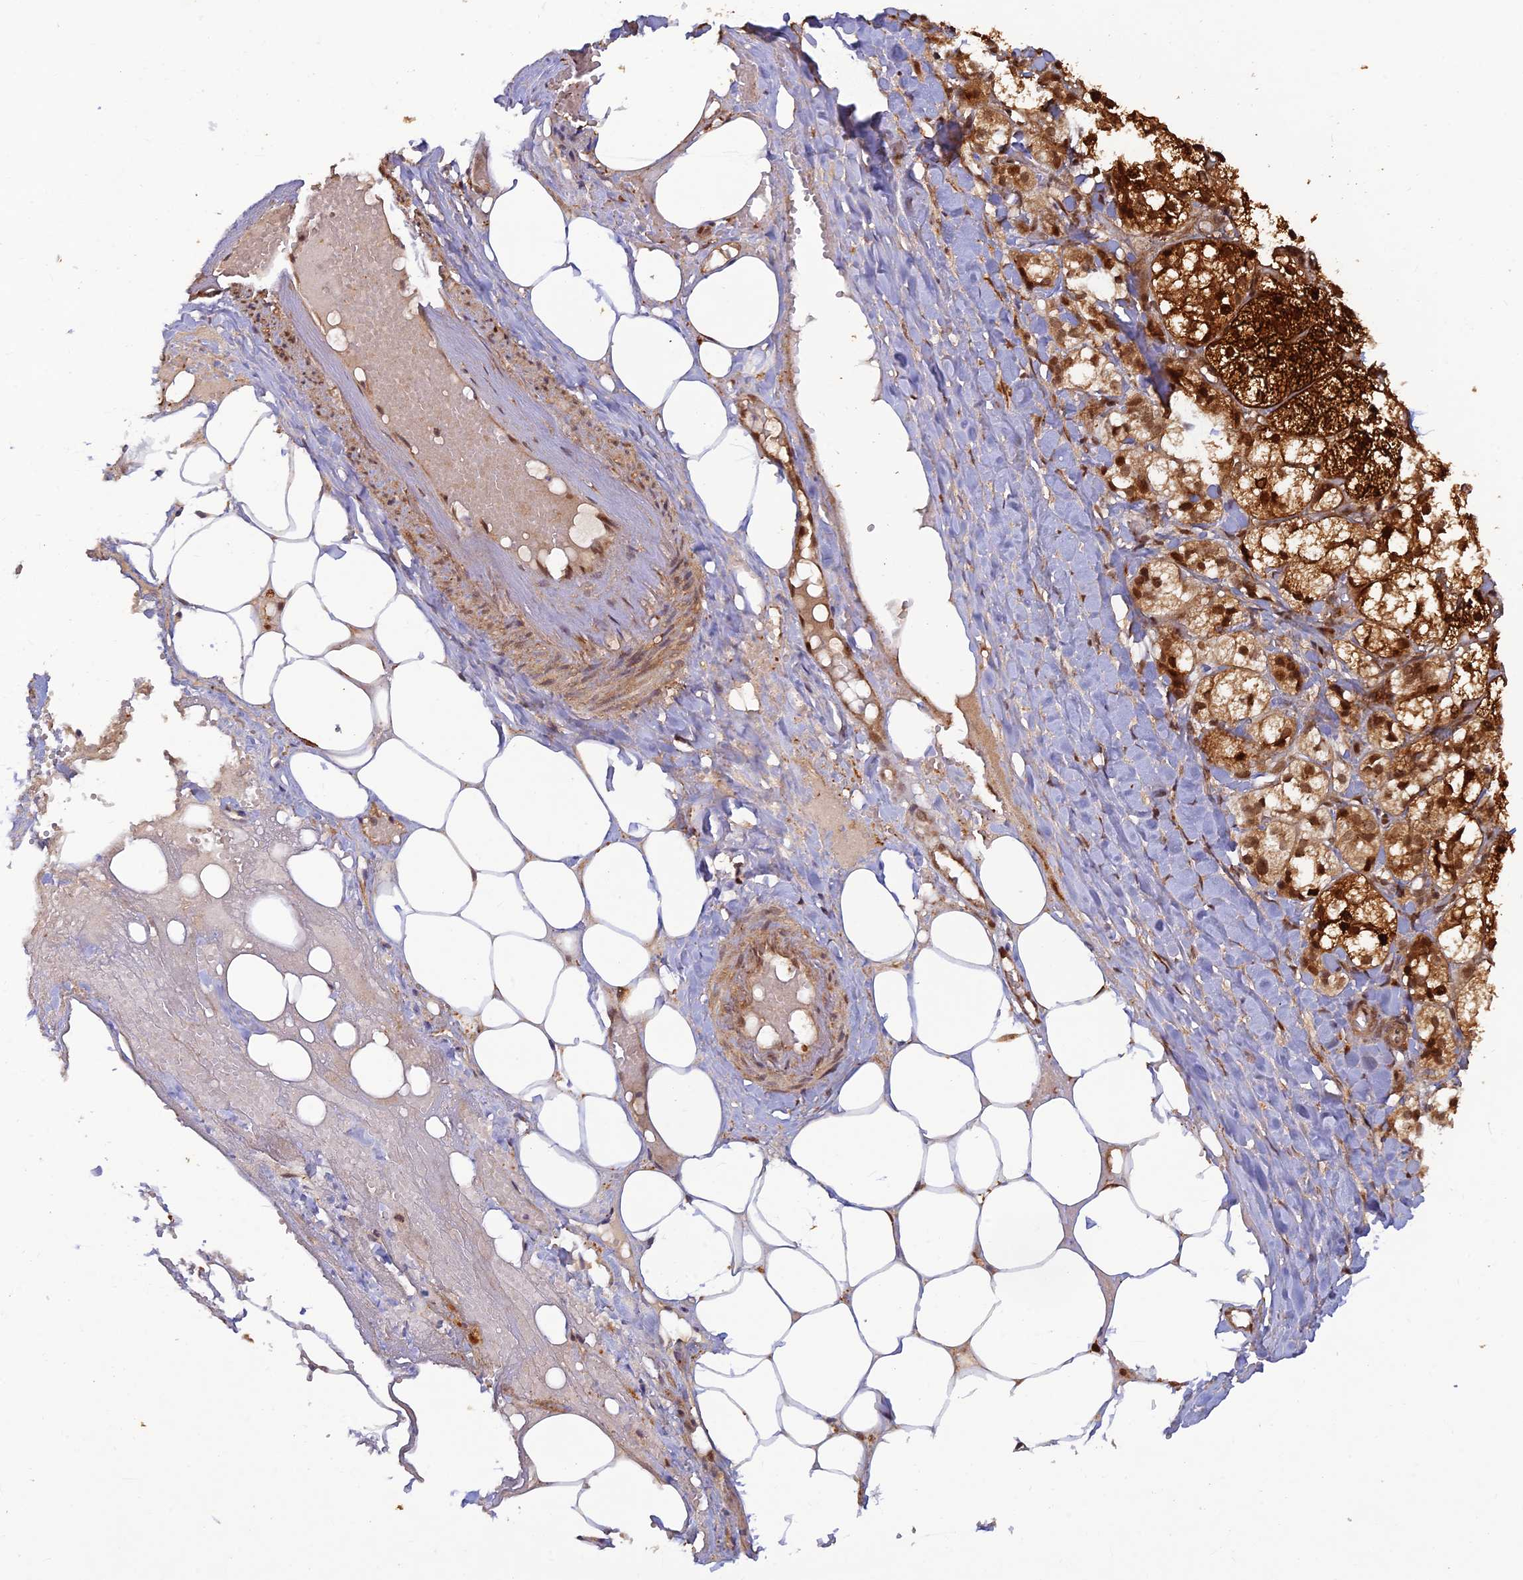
{"staining": {"intensity": "strong", "quantity": ">75%", "location": "cytoplasmic/membranous,nuclear"}, "tissue": "adrenal gland", "cell_type": "Glandular cells", "image_type": "normal", "snomed": [{"axis": "morphology", "description": "Normal tissue, NOS"}, {"axis": "topography", "description": "Adrenal gland"}], "caption": "Immunohistochemical staining of unremarkable adrenal gland demonstrates strong cytoplasmic/membranous,nuclear protein expression in about >75% of glandular cells. The protein is stained brown, and the nuclei are stained in blue (DAB IHC with brightfield microscopy, high magnification).", "gene": "ZNF565", "patient": {"sex": "female", "age": 61}}